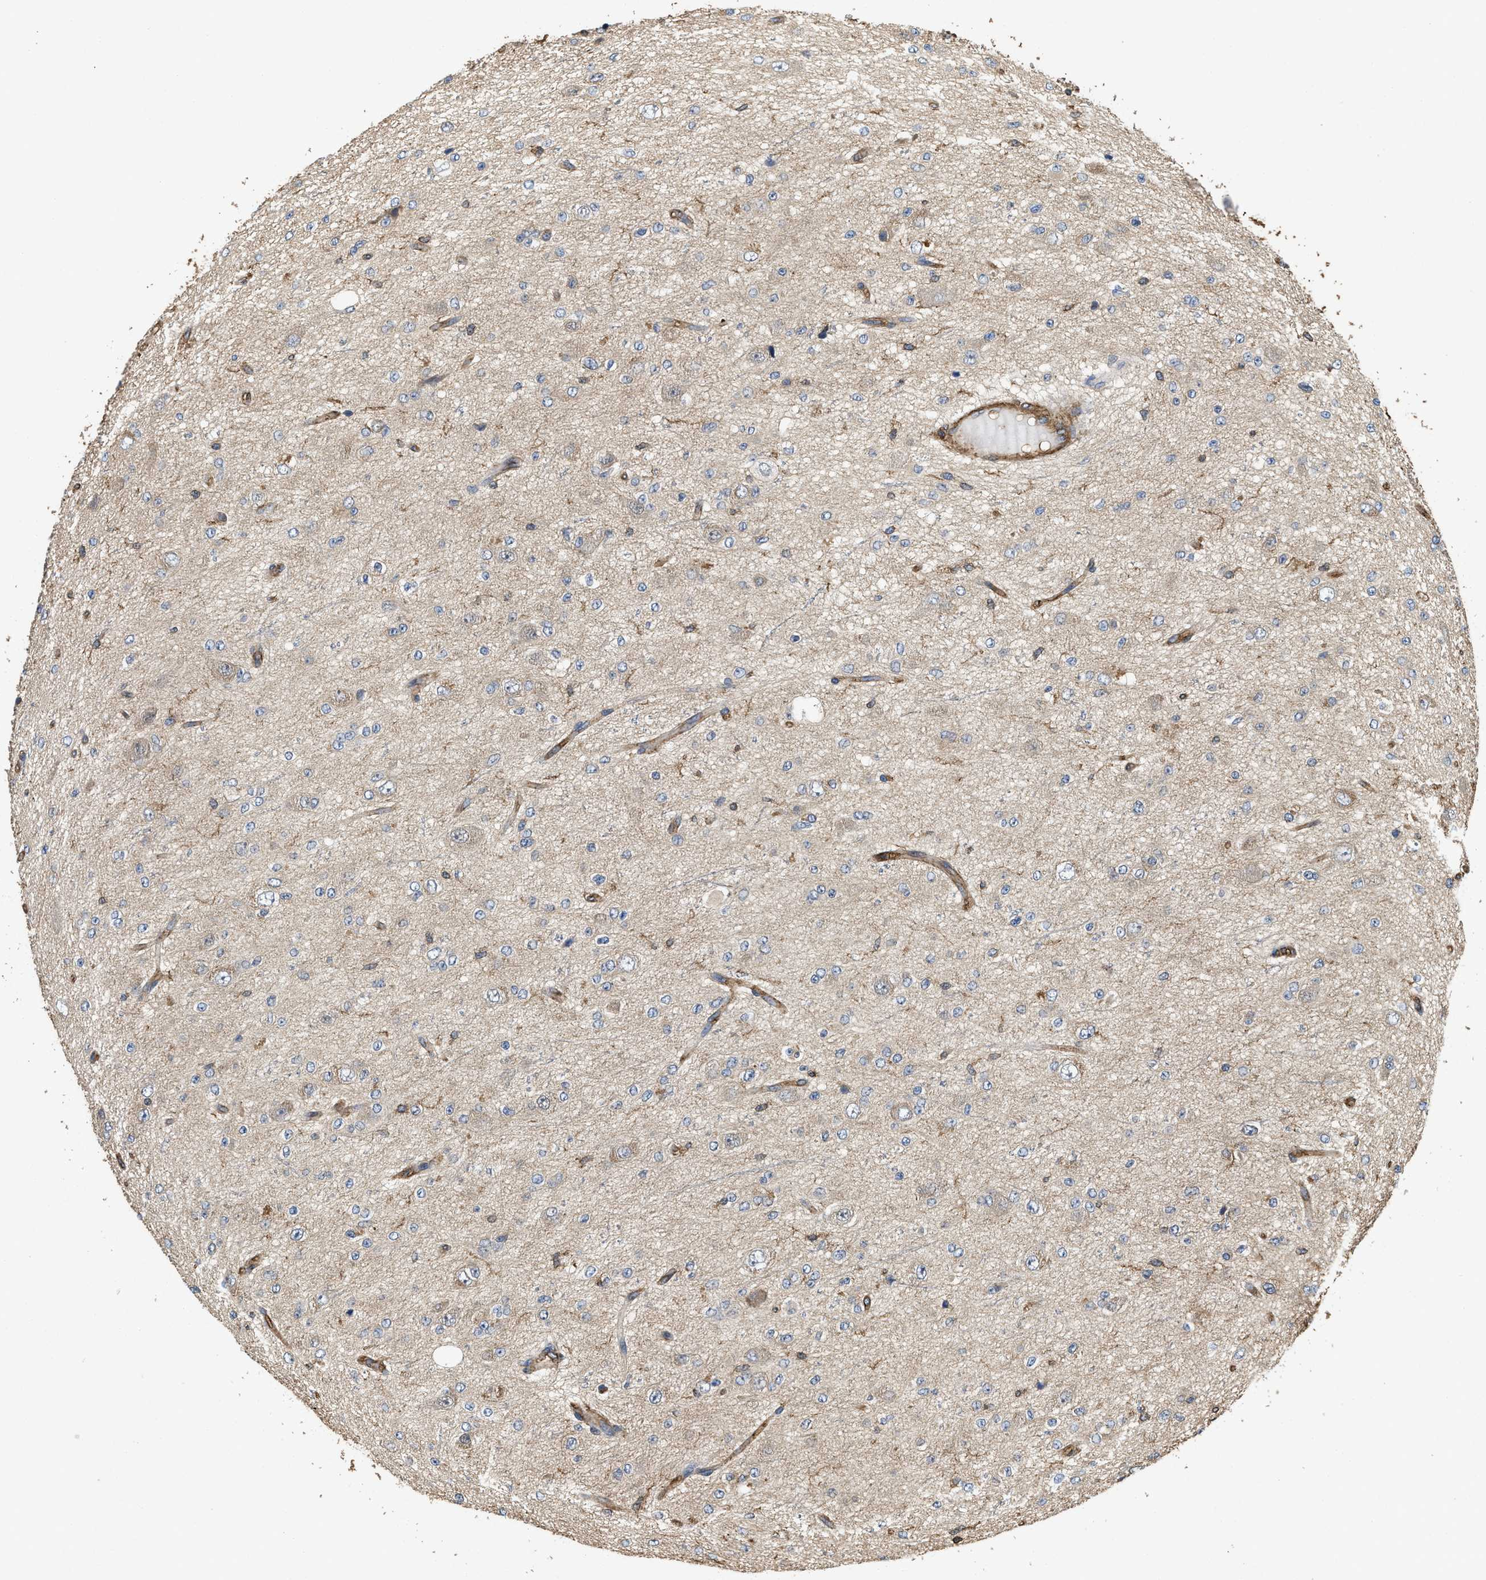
{"staining": {"intensity": "negative", "quantity": "none", "location": "none"}, "tissue": "glioma", "cell_type": "Tumor cells", "image_type": "cancer", "snomed": [{"axis": "morphology", "description": "Glioma, malignant, High grade"}, {"axis": "topography", "description": "pancreas cauda"}], "caption": "A photomicrograph of malignant glioma (high-grade) stained for a protein shows no brown staining in tumor cells.", "gene": "LINGO2", "patient": {"sex": "male", "age": 60}}